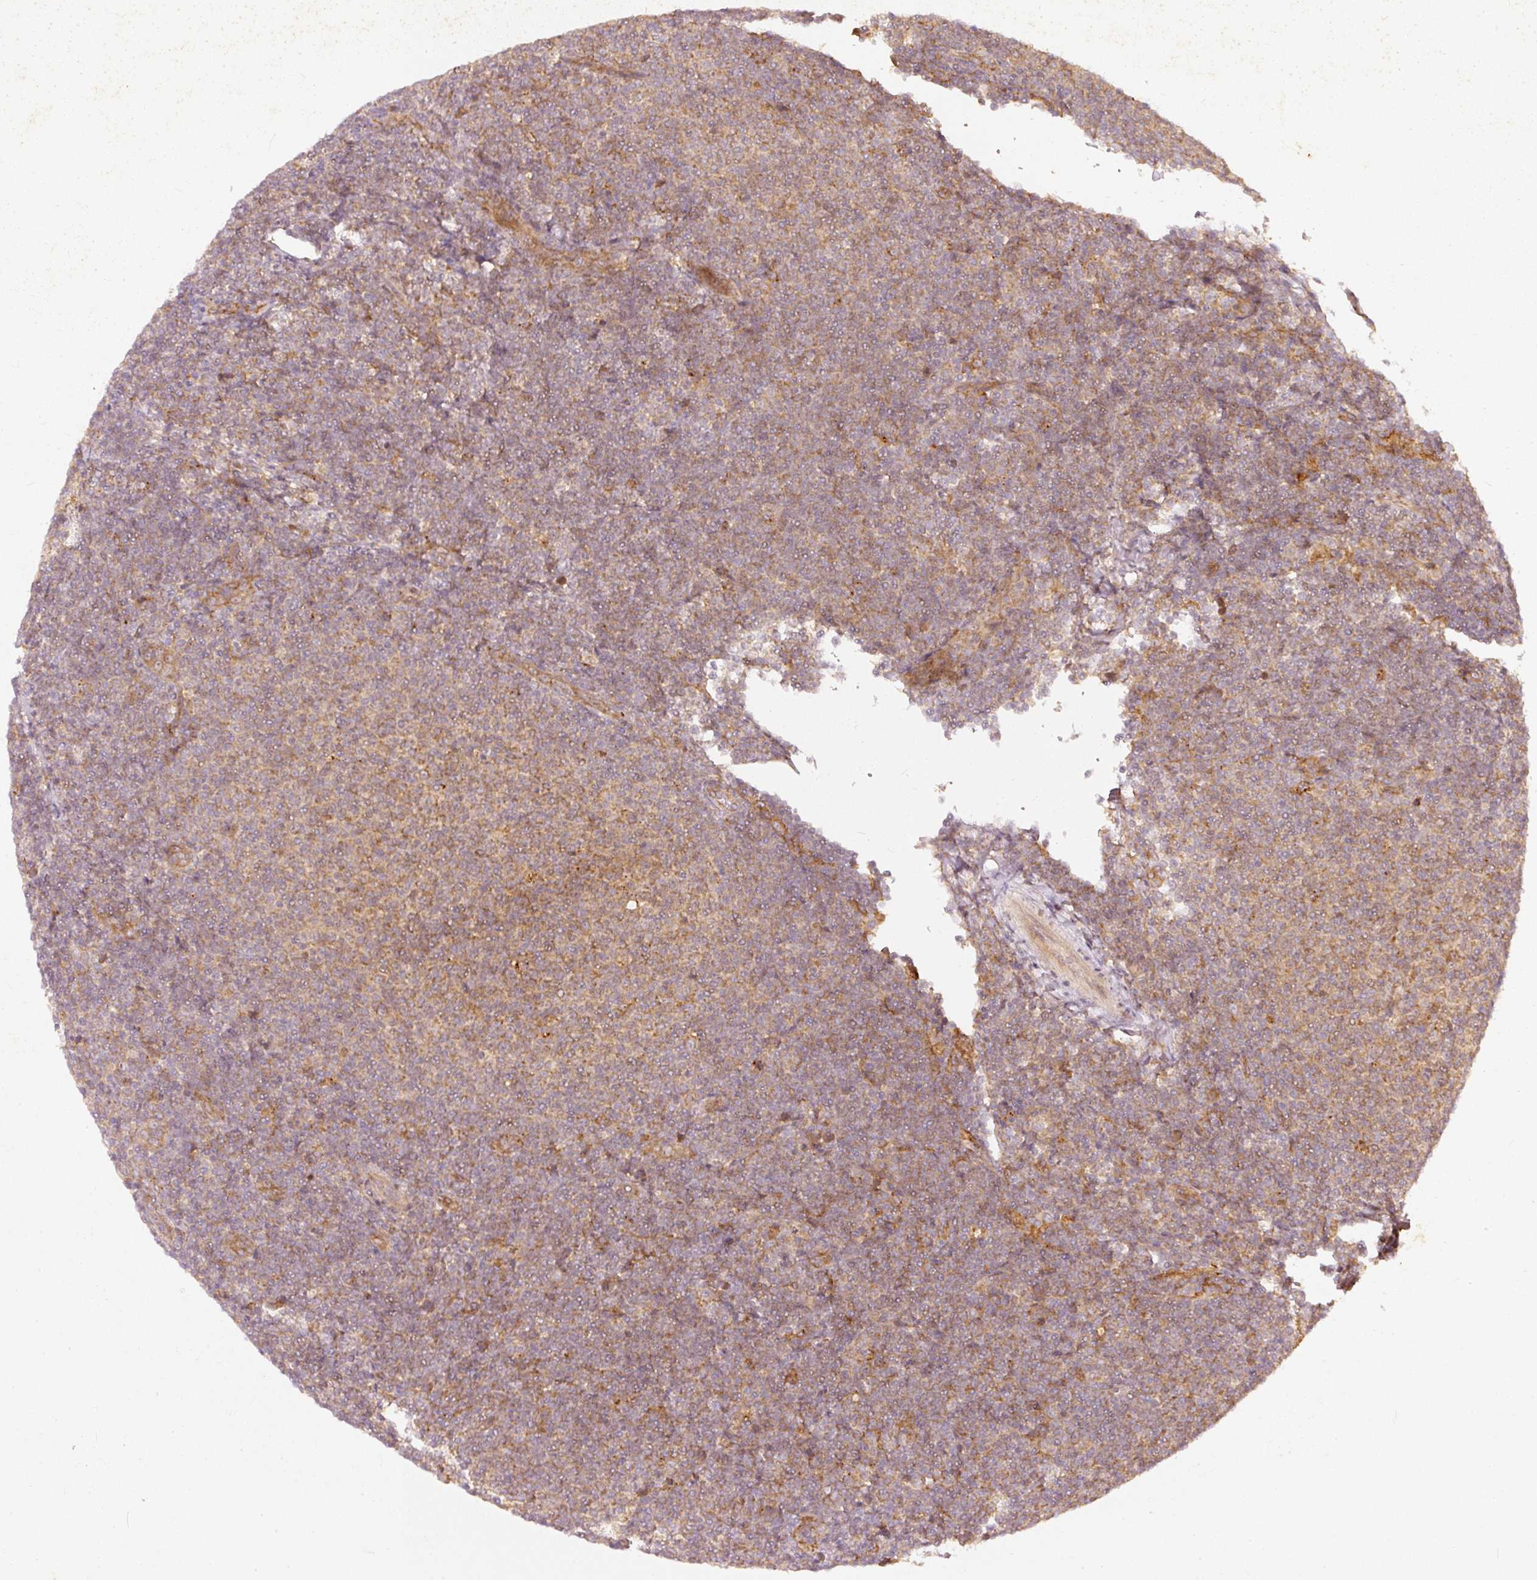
{"staining": {"intensity": "weak", "quantity": "25%-75%", "location": "cytoplasmic/membranous"}, "tissue": "lymphoma", "cell_type": "Tumor cells", "image_type": "cancer", "snomed": [{"axis": "morphology", "description": "Malignant lymphoma, non-Hodgkin's type, Low grade"}, {"axis": "topography", "description": "Lymph node"}], "caption": "High-magnification brightfield microscopy of low-grade malignant lymphoma, non-Hodgkin's type stained with DAB (brown) and counterstained with hematoxylin (blue). tumor cells exhibit weak cytoplasmic/membranous positivity is present in about25%-75% of cells.", "gene": "ZNF580", "patient": {"sex": "male", "age": 66}}